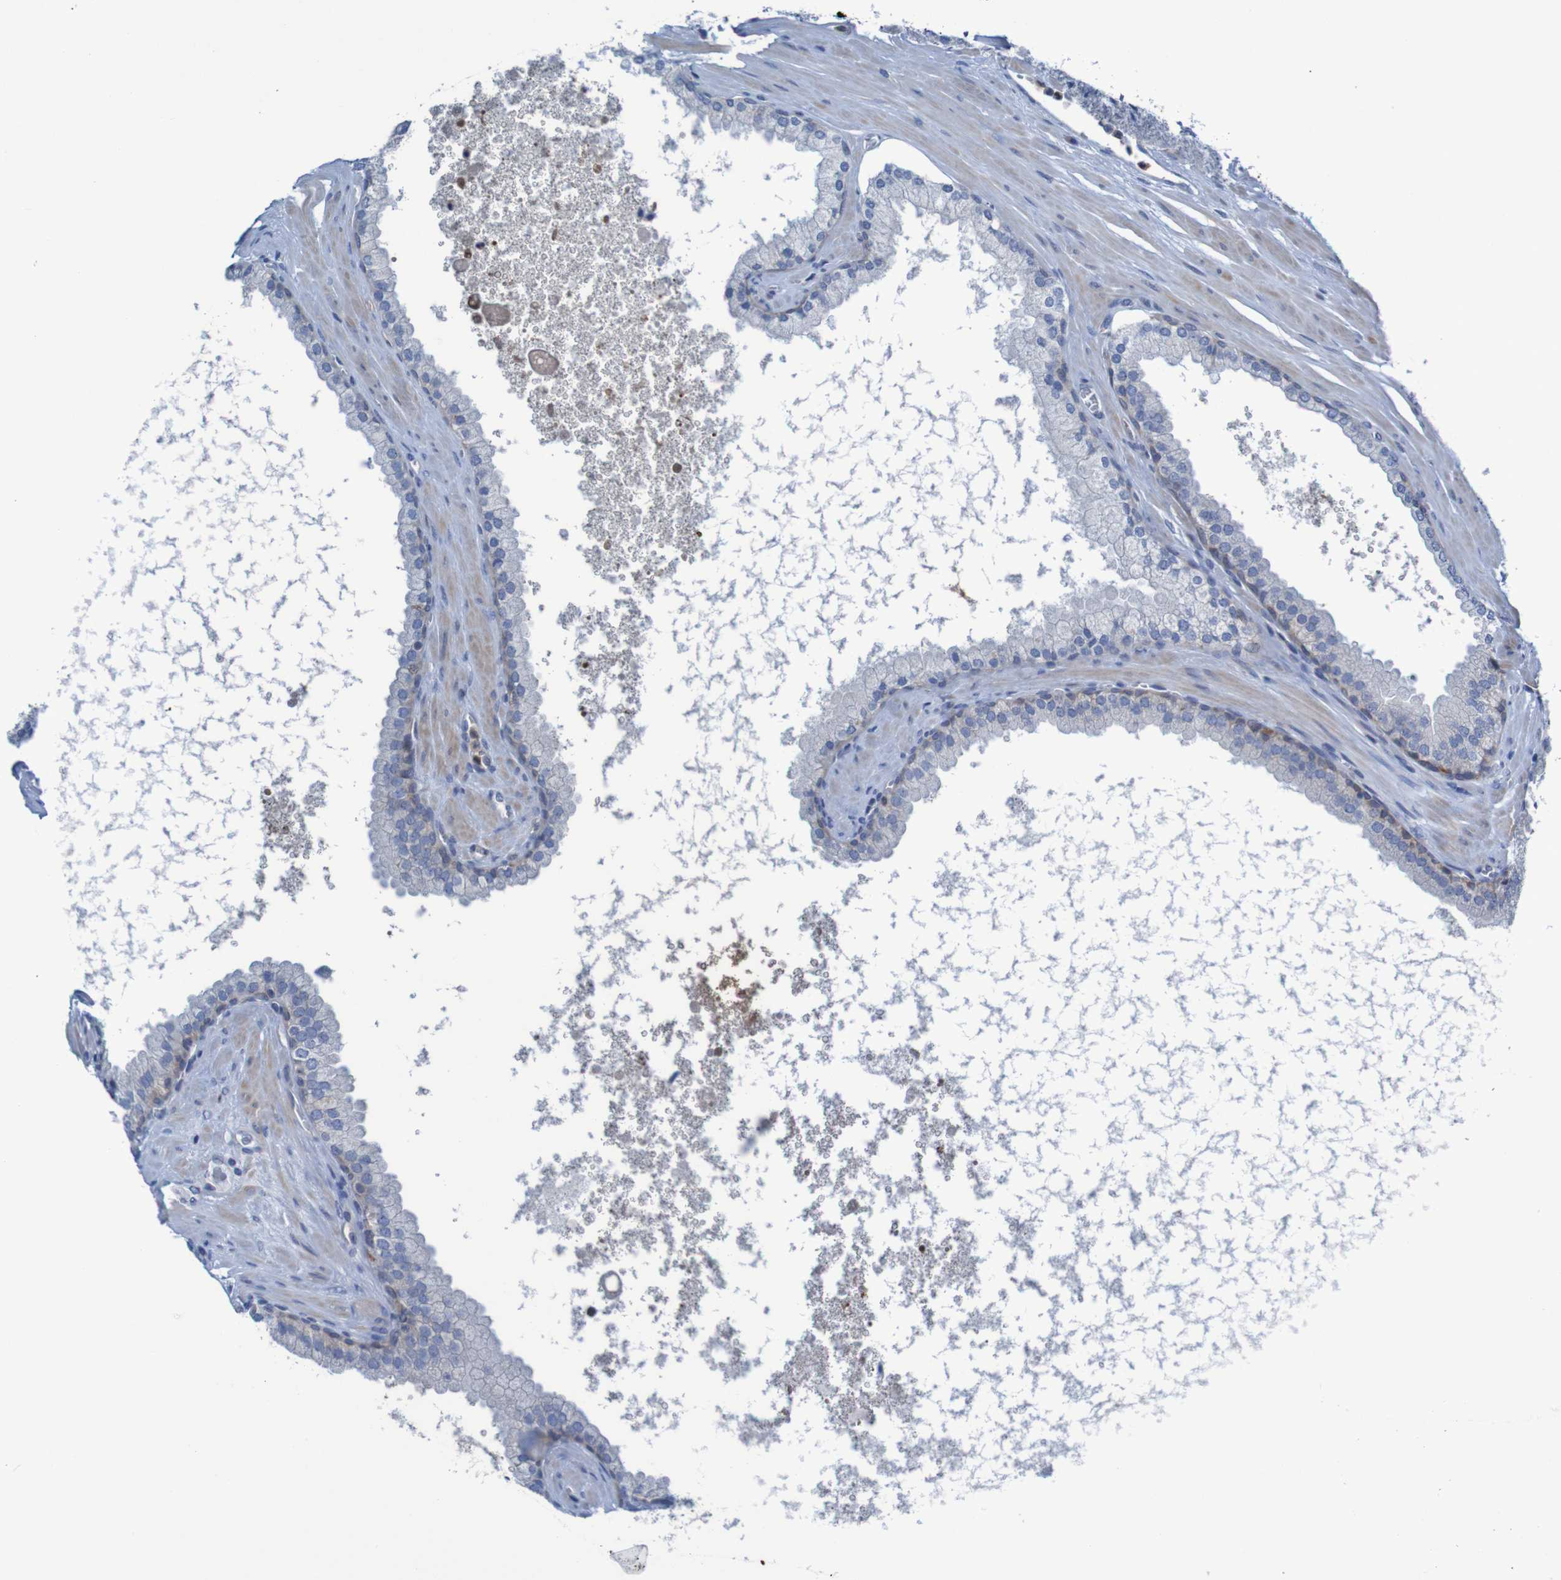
{"staining": {"intensity": "negative", "quantity": "none", "location": "none"}, "tissue": "prostate cancer", "cell_type": "Tumor cells", "image_type": "cancer", "snomed": [{"axis": "morphology", "description": "Adenocarcinoma, High grade"}, {"axis": "topography", "description": "Prostate"}], "caption": "IHC micrograph of neoplastic tissue: prostate high-grade adenocarcinoma stained with DAB displays no significant protein expression in tumor cells.", "gene": "ANGPT4", "patient": {"sex": "male", "age": 65}}